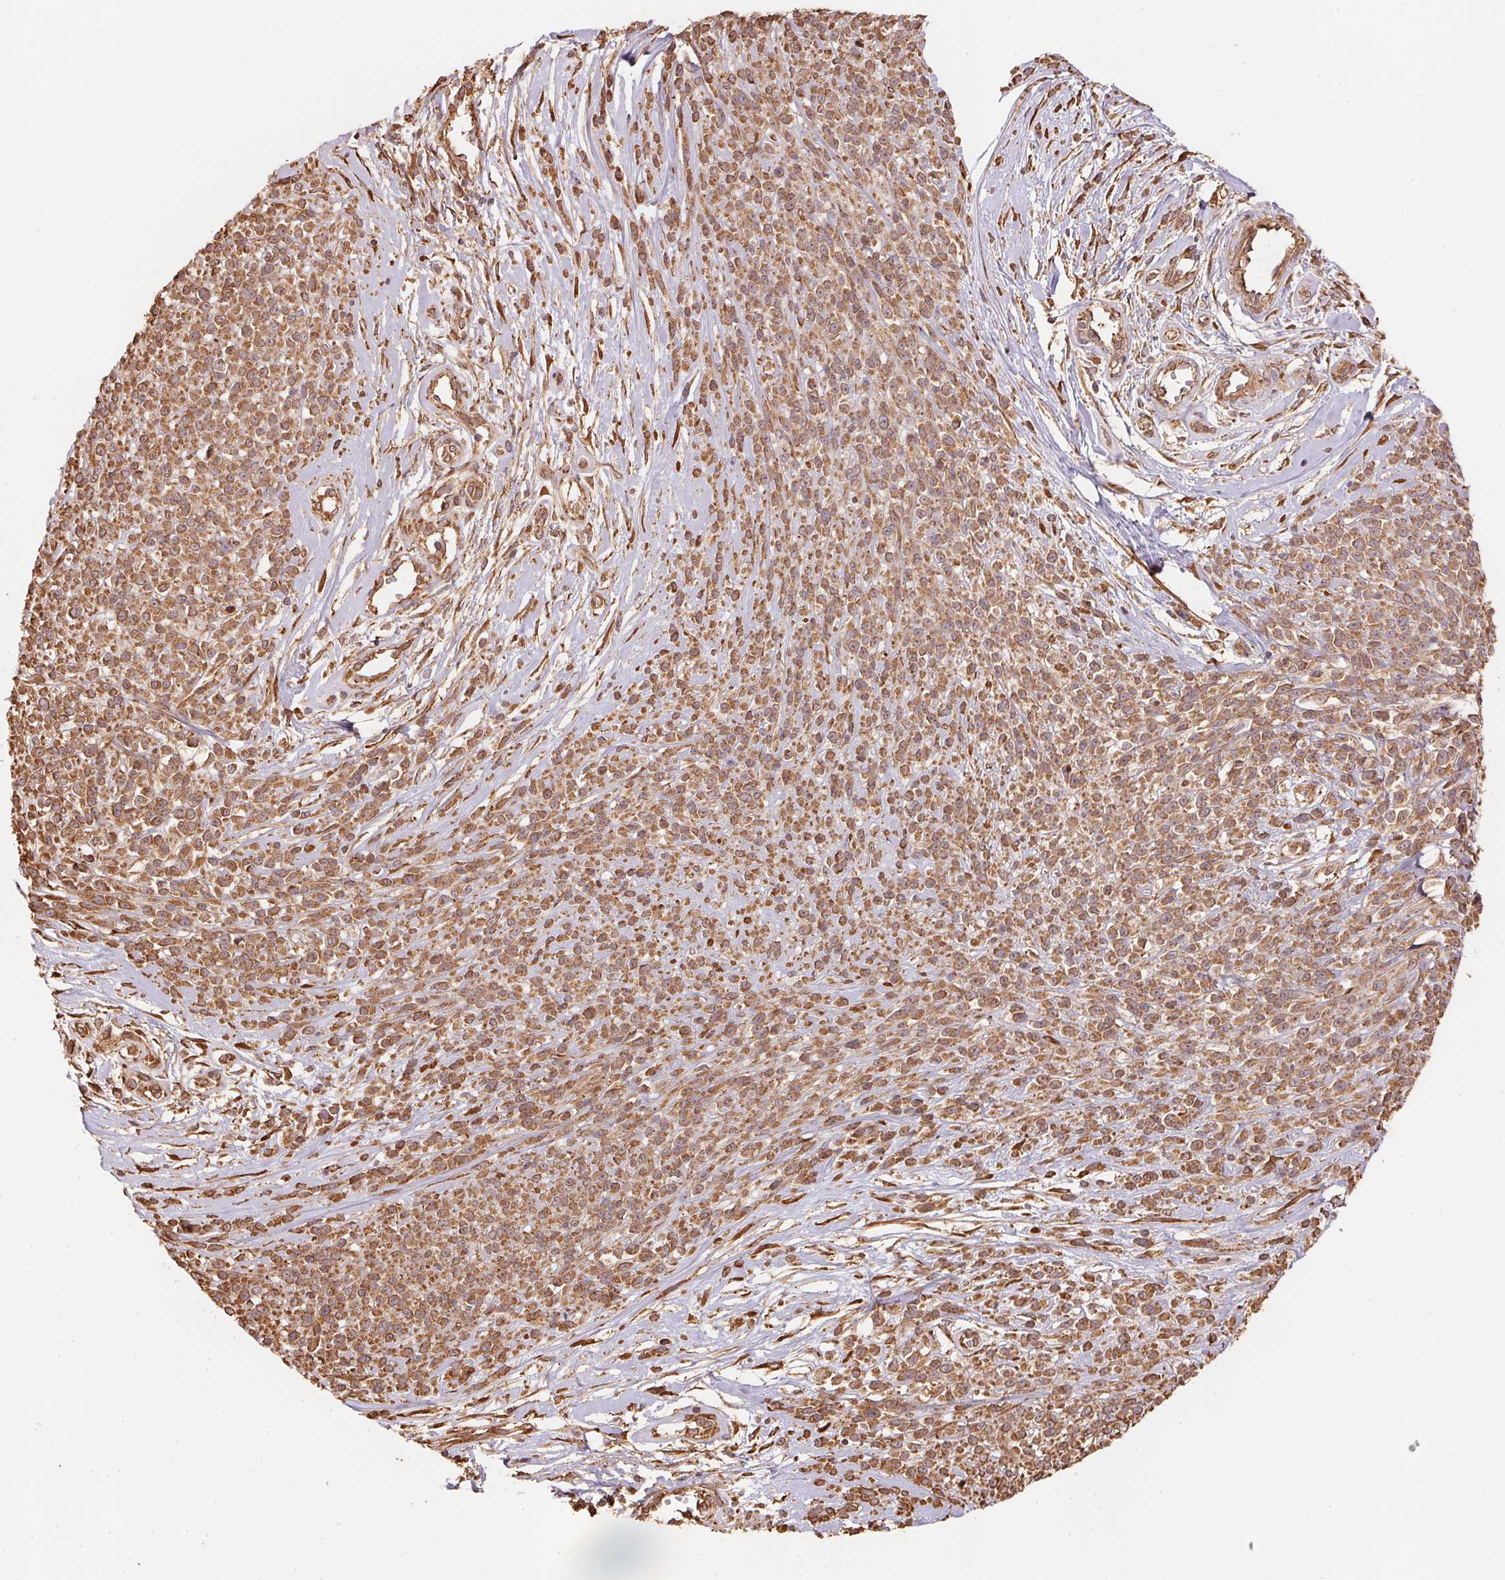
{"staining": {"intensity": "moderate", "quantity": ">75%", "location": "cytoplasmic/membranous"}, "tissue": "melanoma", "cell_type": "Tumor cells", "image_type": "cancer", "snomed": [{"axis": "morphology", "description": "Malignant melanoma, NOS"}, {"axis": "topography", "description": "Skin"}, {"axis": "topography", "description": "Skin of trunk"}], "caption": "Brown immunohistochemical staining in malignant melanoma reveals moderate cytoplasmic/membranous expression in about >75% of tumor cells.", "gene": "C6orf163", "patient": {"sex": "male", "age": 74}}